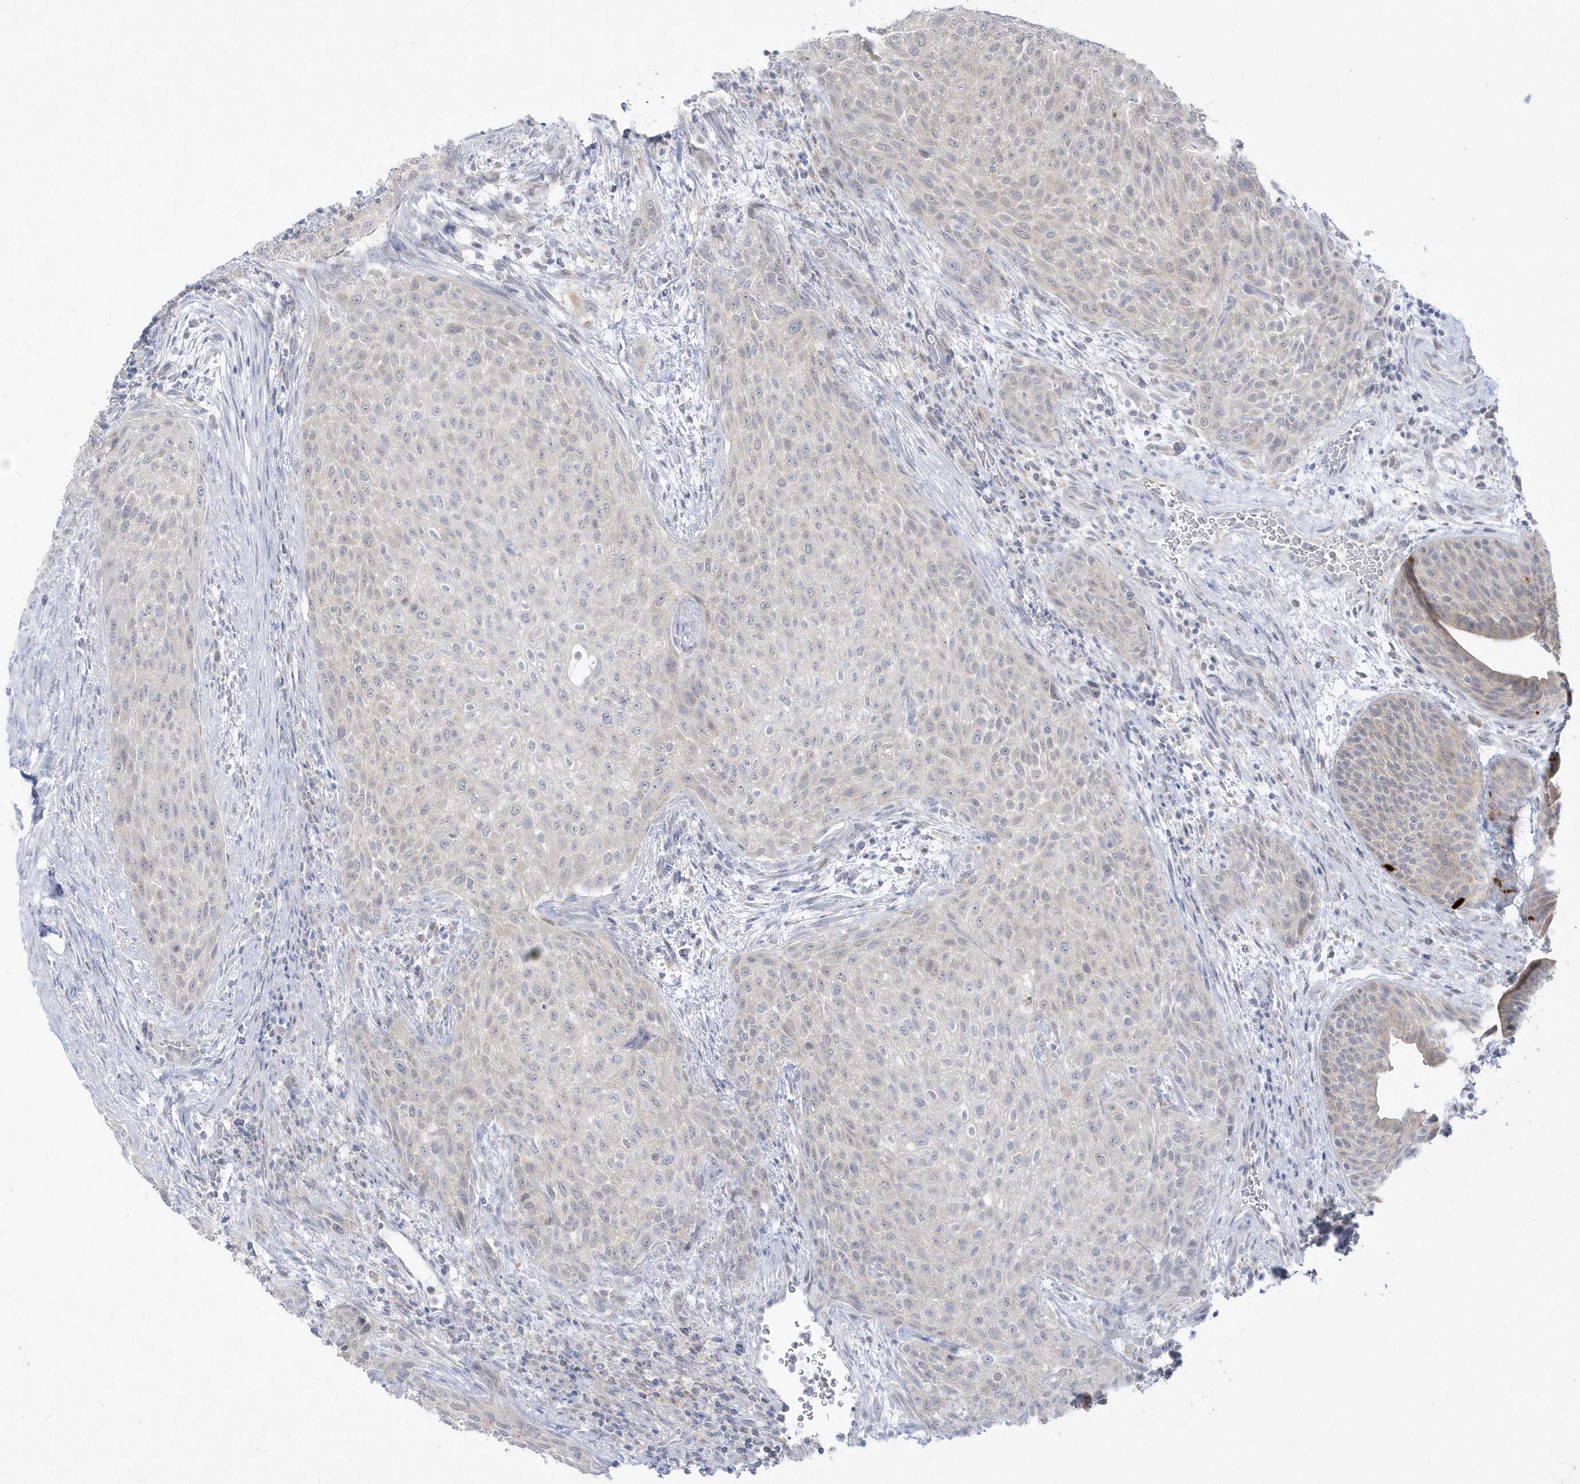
{"staining": {"intensity": "negative", "quantity": "none", "location": "none"}, "tissue": "urothelial cancer", "cell_type": "Tumor cells", "image_type": "cancer", "snomed": [{"axis": "morphology", "description": "Urothelial carcinoma, High grade"}, {"axis": "topography", "description": "Urinary bladder"}], "caption": "High-grade urothelial carcinoma was stained to show a protein in brown. There is no significant staining in tumor cells.", "gene": "PCBD1", "patient": {"sex": "male", "age": 35}}